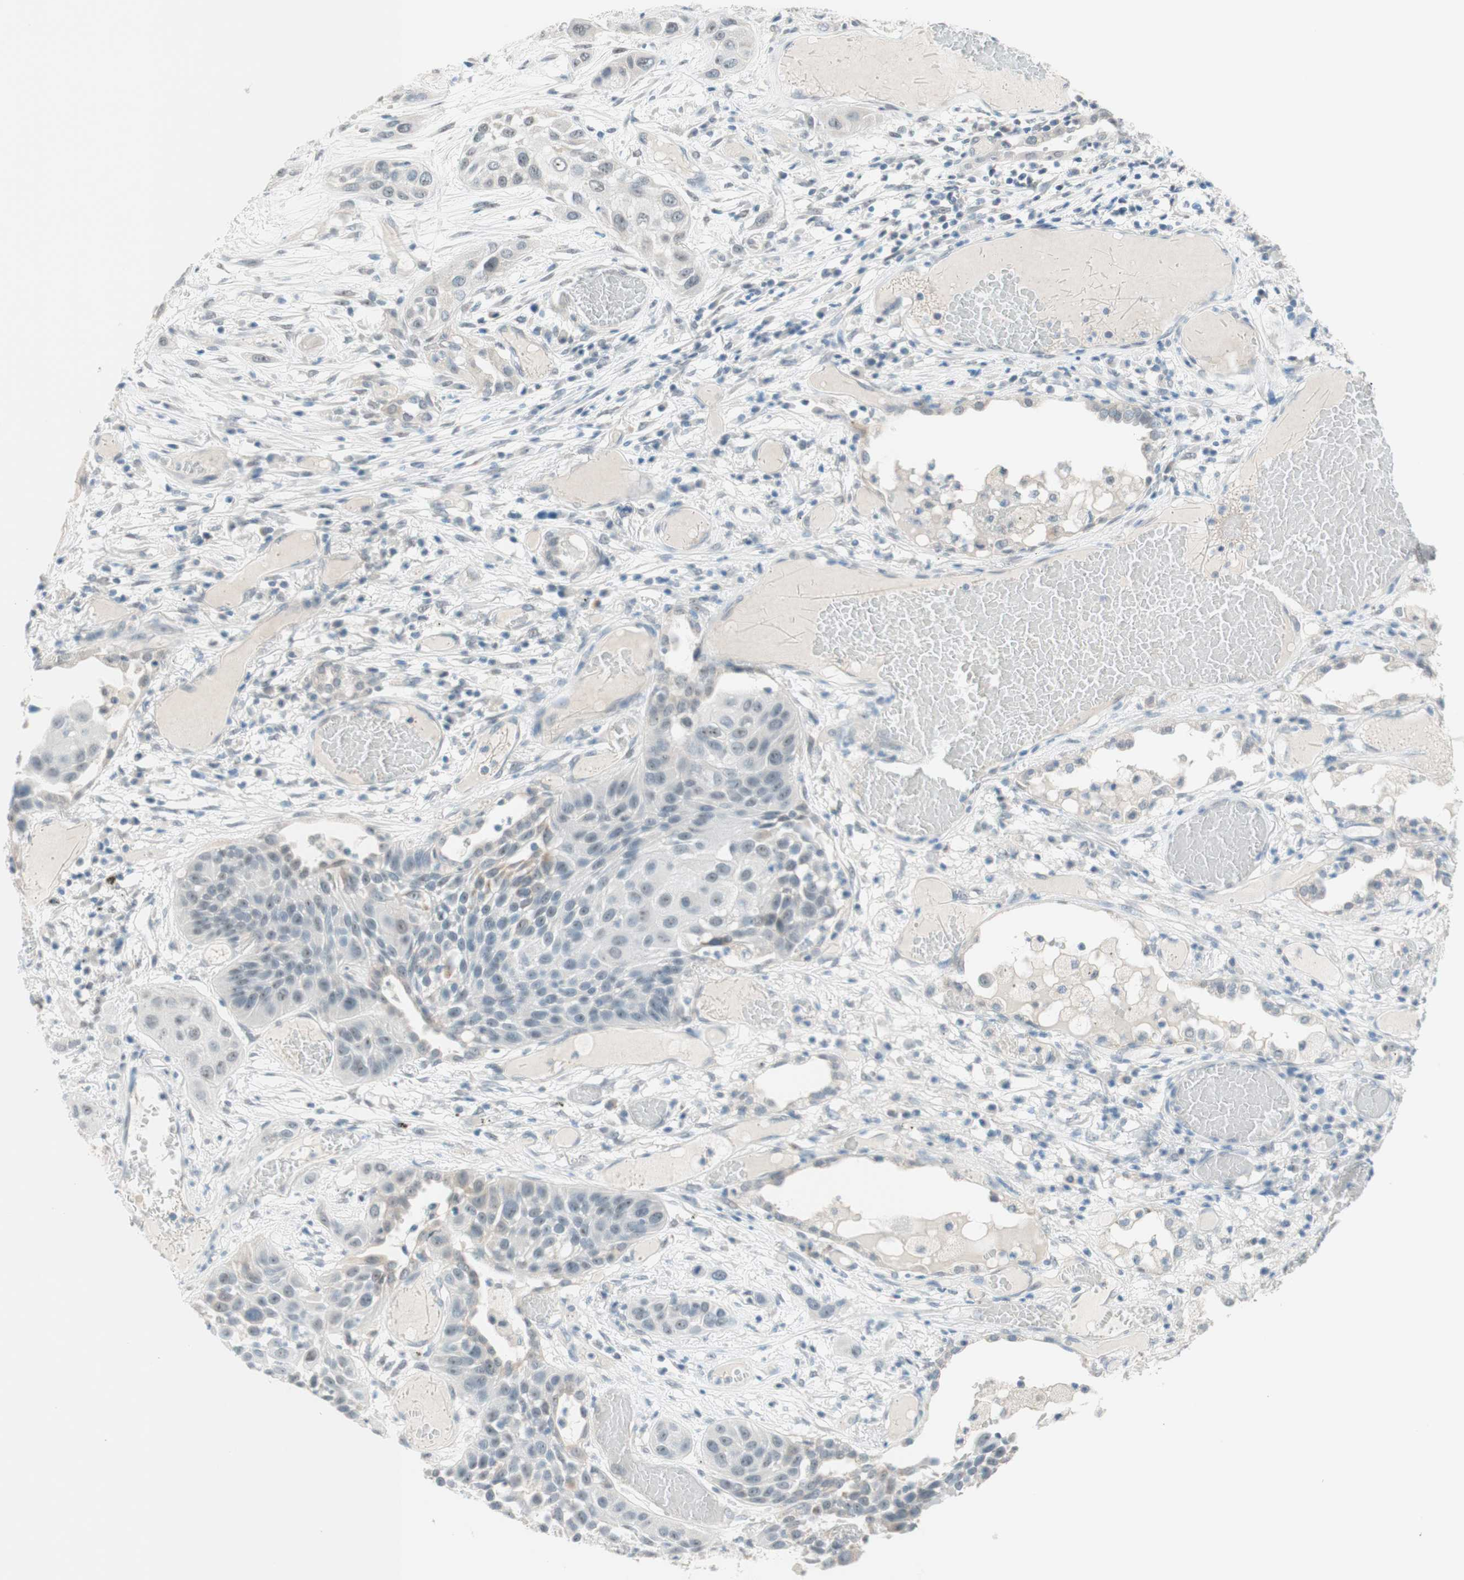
{"staining": {"intensity": "weak", "quantity": "<25%", "location": "nuclear"}, "tissue": "lung cancer", "cell_type": "Tumor cells", "image_type": "cancer", "snomed": [{"axis": "morphology", "description": "Squamous cell carcinoma, NOS"}, {"axis": "topography", "description": "Lung"}], "caption": "This is a histopathology image of immunohistochemistry staining of lung squamous cell carcinoma, which shows no positivity in tumor cells. Nuclei are stained in blue.", "gene": "JPH1", "patient": {"sex": "male", "age": 71}}